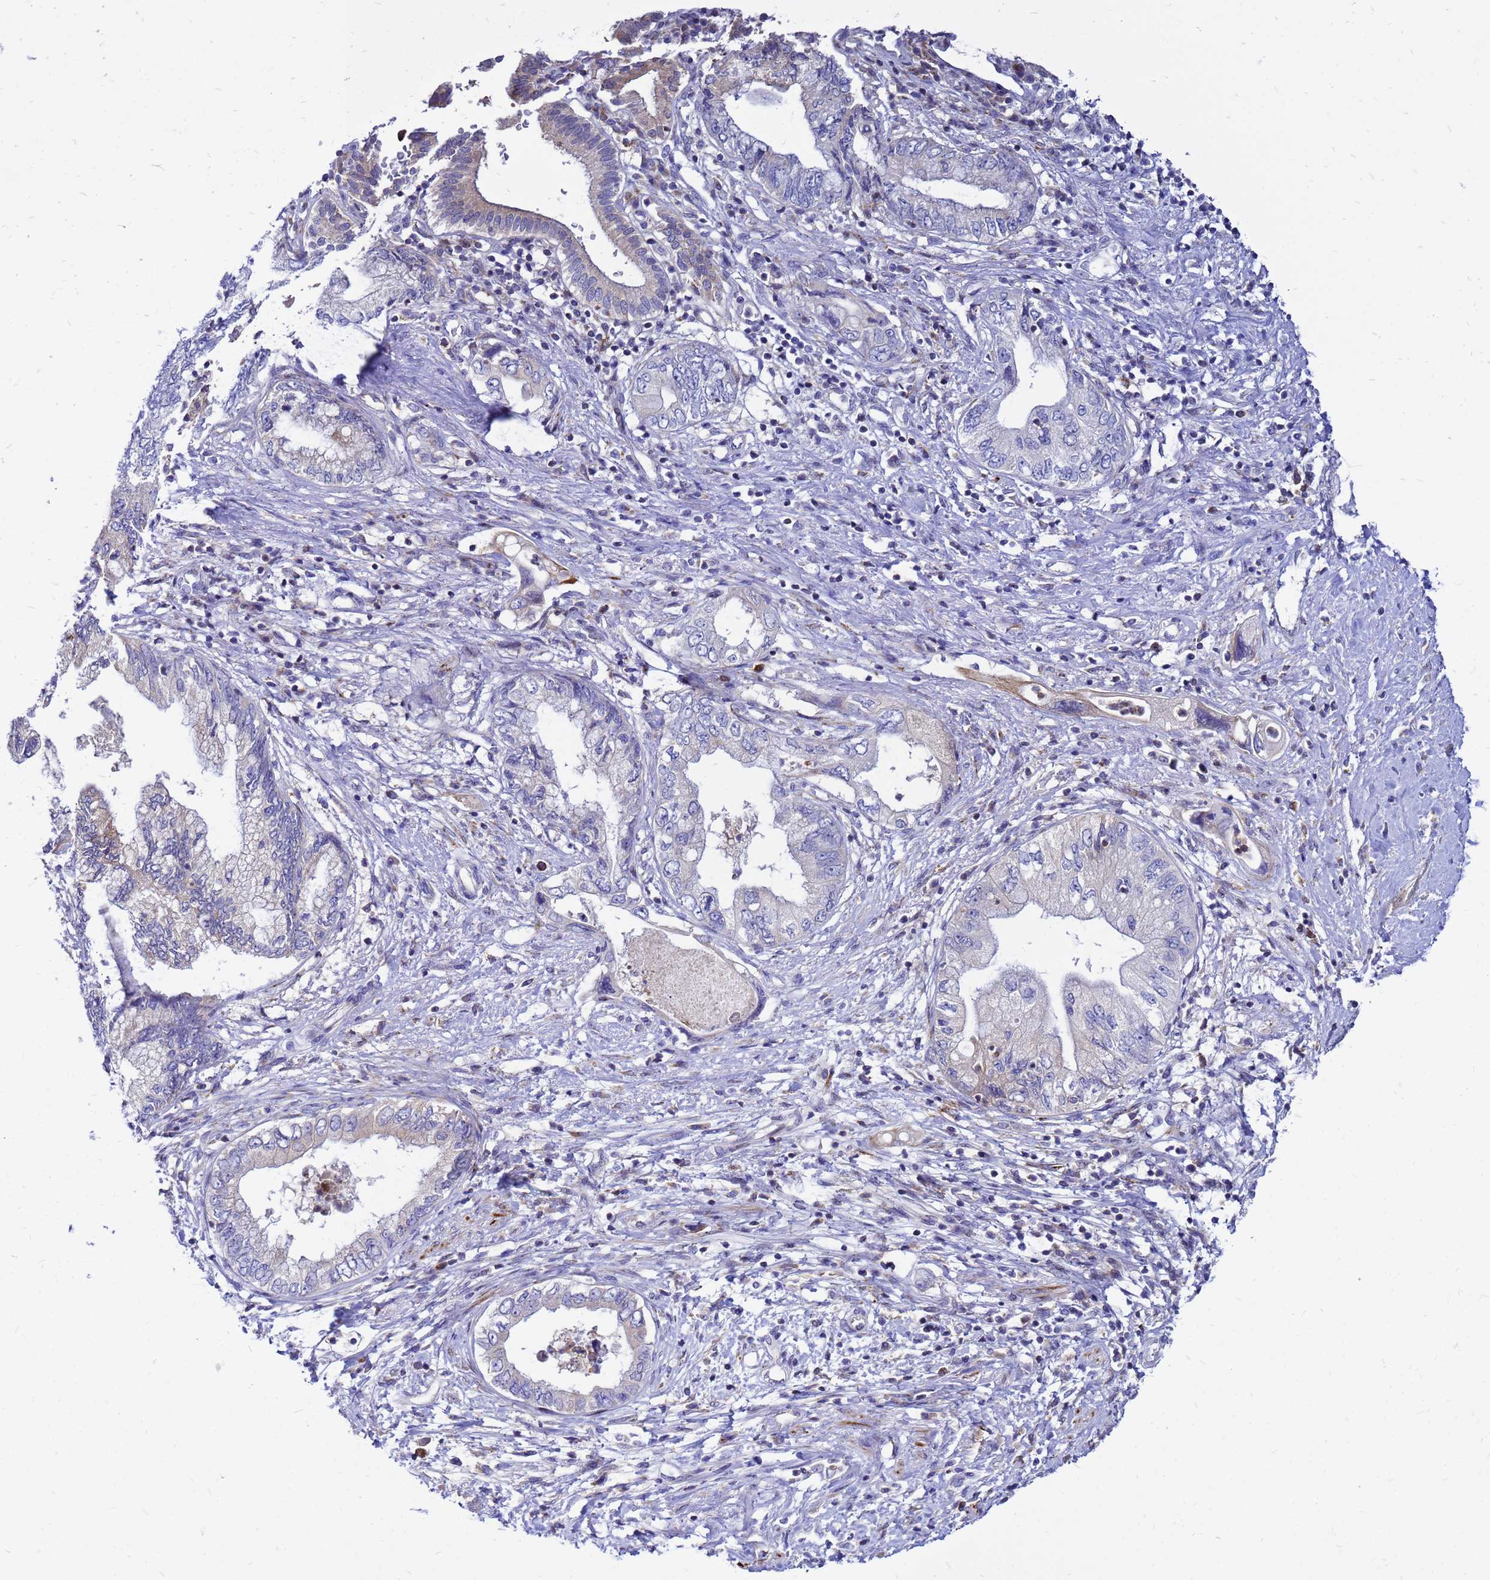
{"staining": {"intensity": "negative", "quantity": "none", "location": "none"}, "tissue": "pancreatic cancer", "cell_type": "Tumor cells", "image_type": "cancer", "snomed": [{"axis": "morphology", "description": "Adenocarcinoma, NOS"}, {"axis": "topography", "description": "Pancreas"}], "caption": "Adenocarcinoma (pancreatic) was stained to show a protein in brown. There is no significant expression in tumor cells.", "gene": "FHIP1A", "patient": {"sex": "female", "age": 73}}